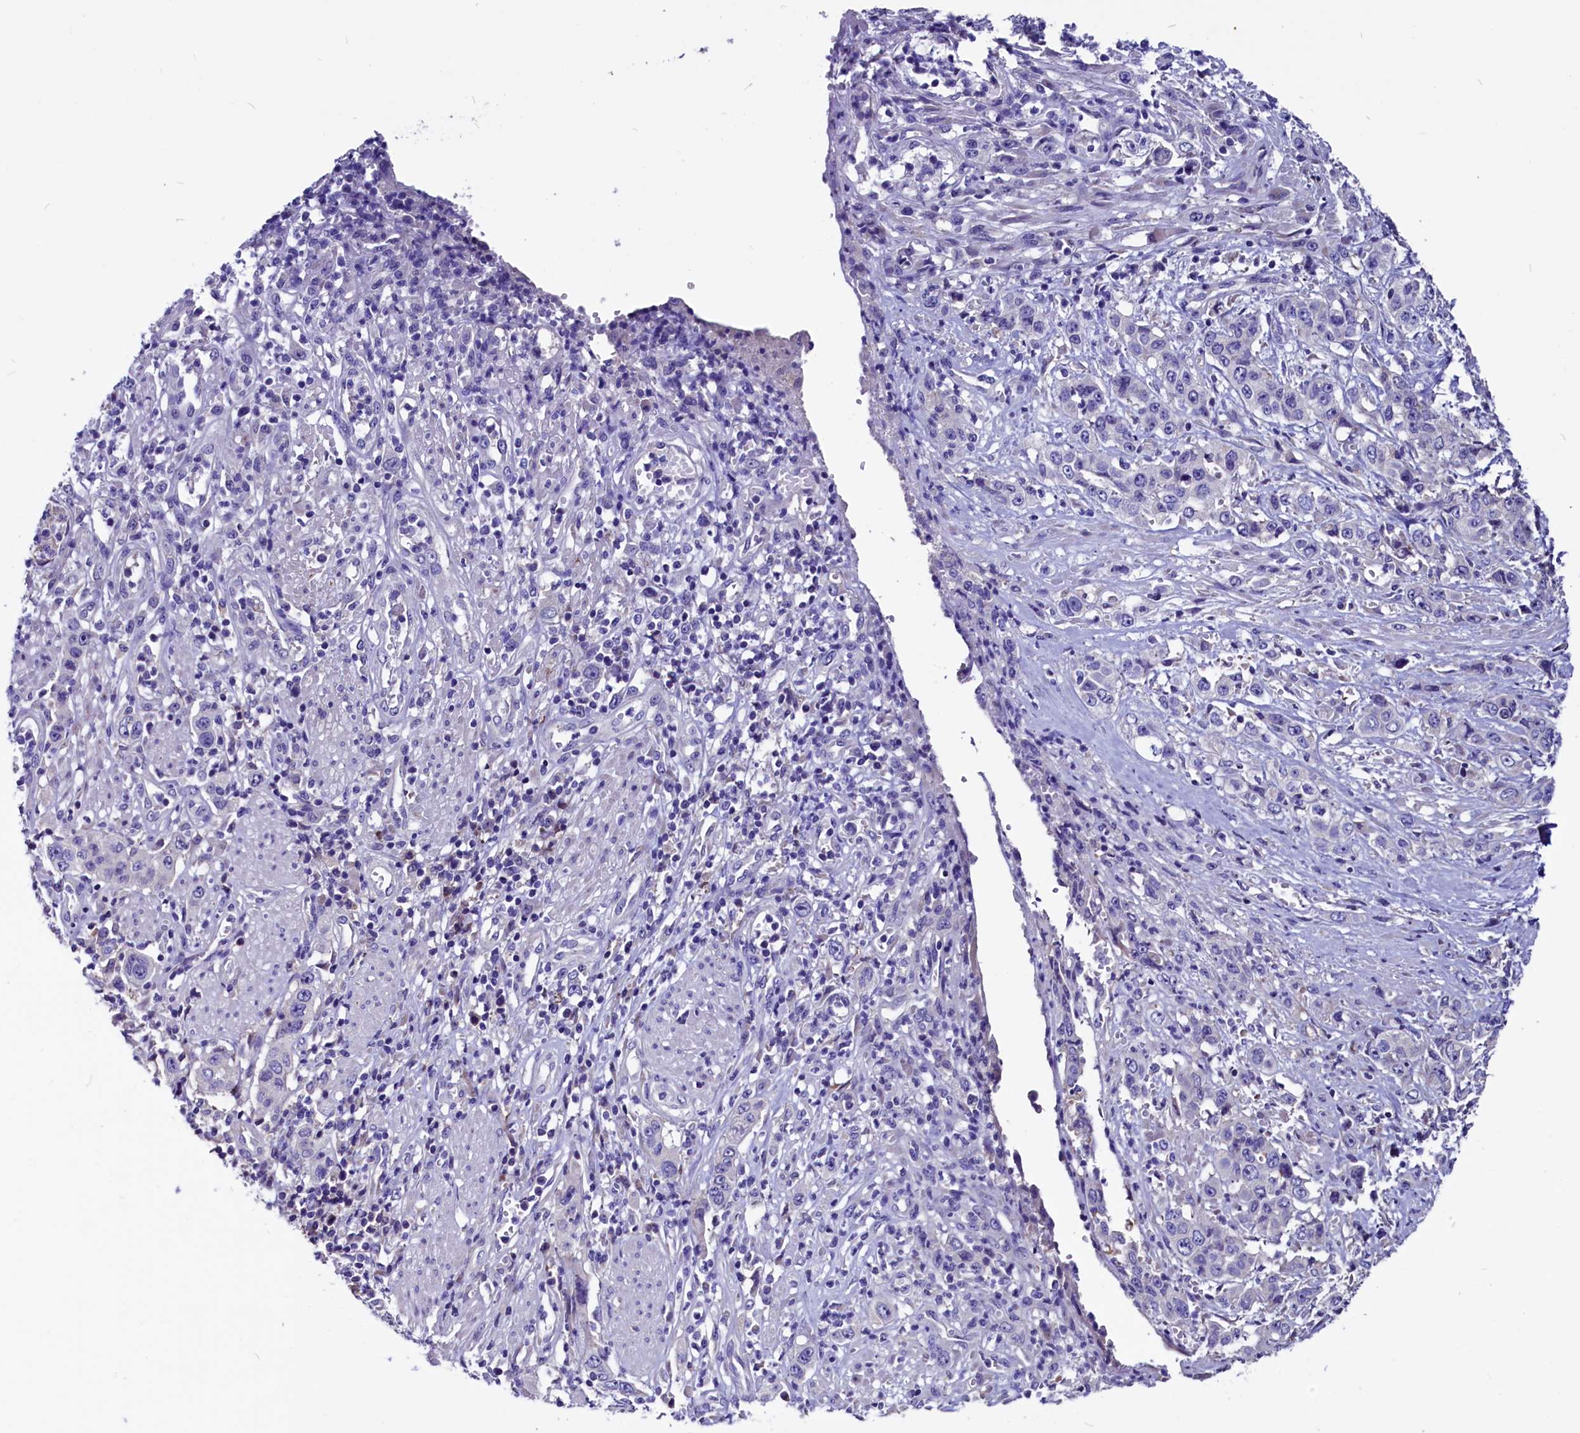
{"staining": {"intensity": "negative", "quantity": "none", "location": "none"}, "tissue": "stomach cancer", "cell_type": "Tumor cells", "image_type": "cancer", "snomed": [{"axis": "morphology", "description": "Adenocarcinoma, NOS"}, {"axis": "topography", "description": "Stomach, upper"}], "caption": "Immunohistochemistry of human stomach adenocarcinoma displays no expression in tumor cells.", "gene": "CCBE1", "patient": {"sex": "male", "age": 62}}